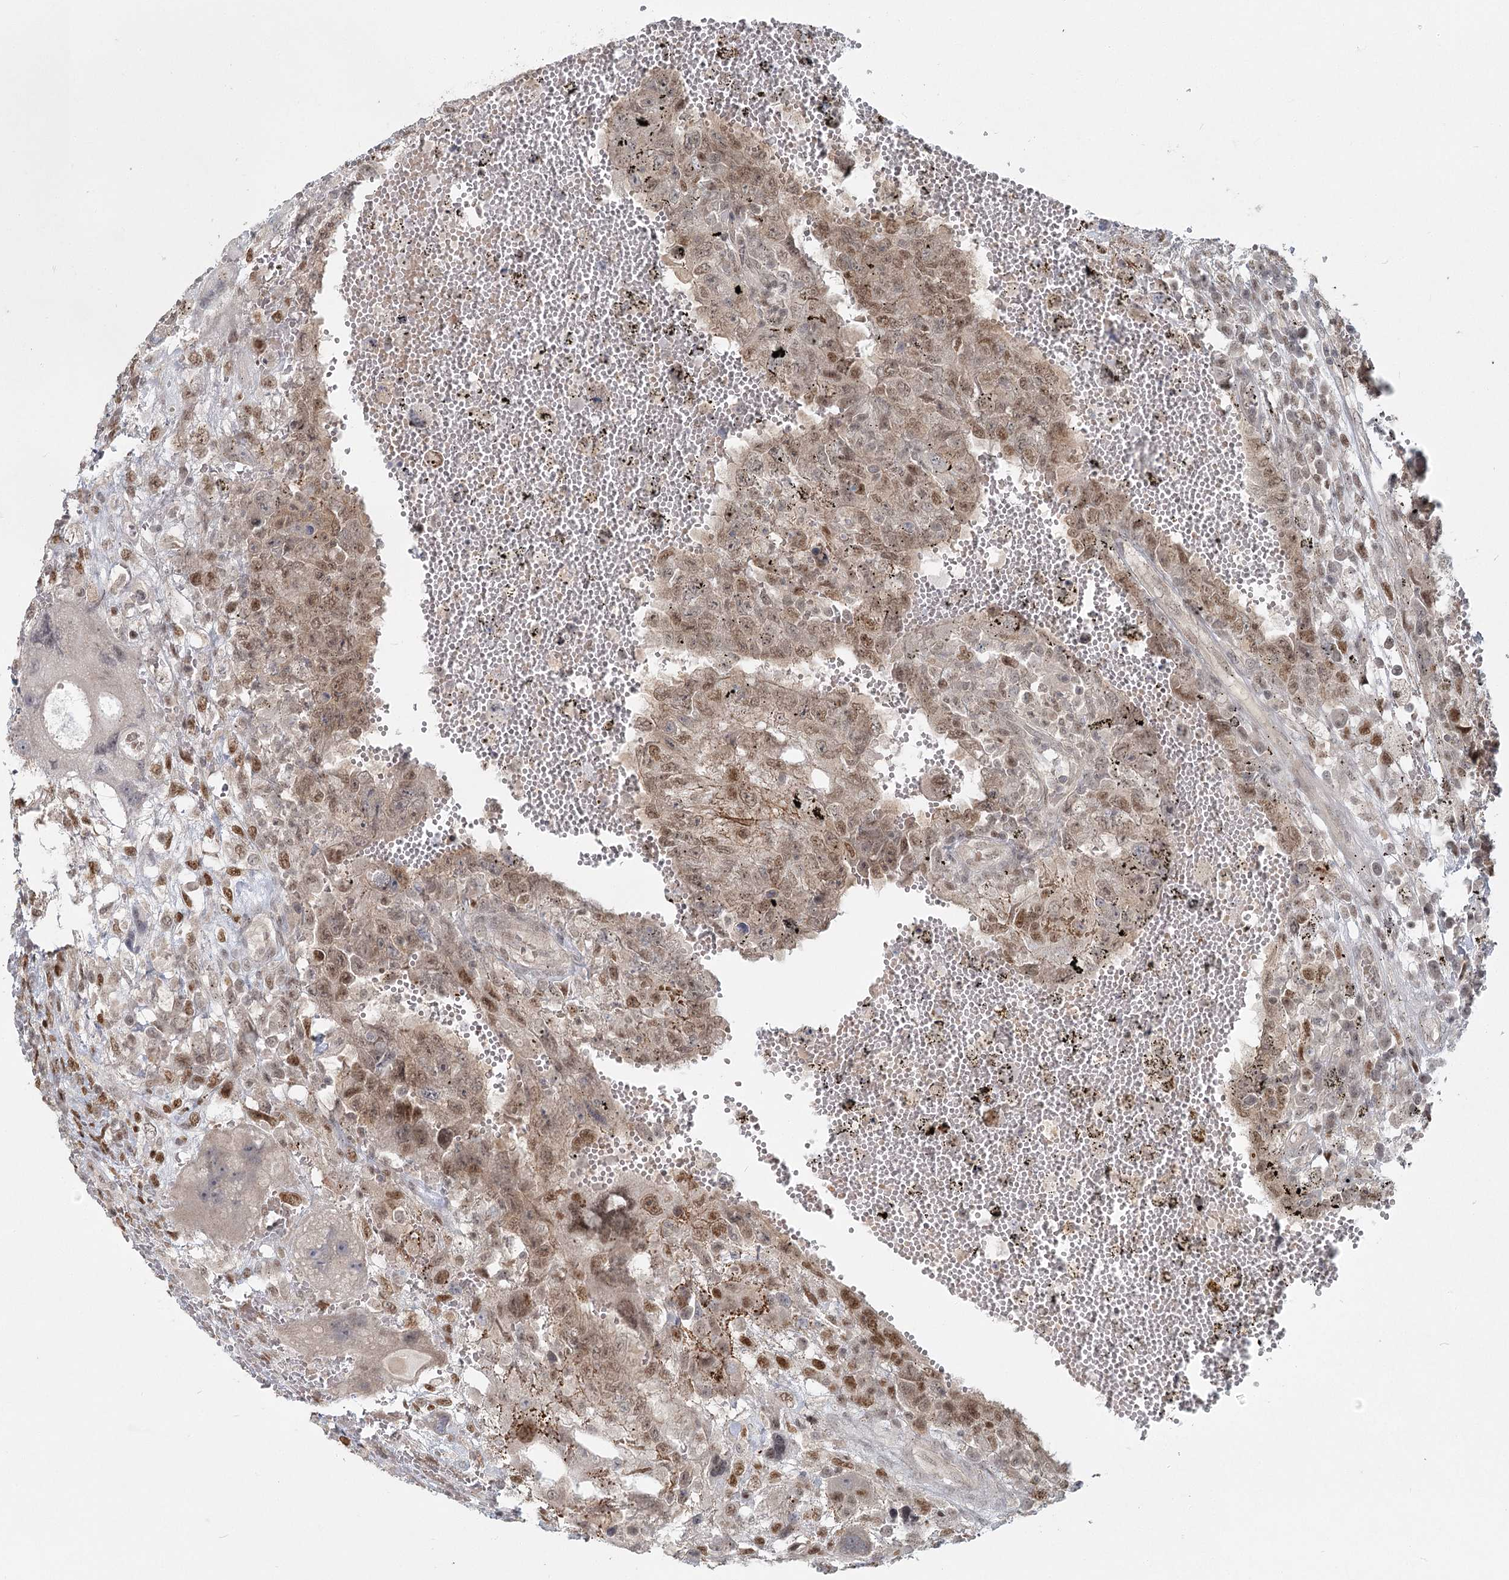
{"staining": {"intensity": "moderate", "quantity": "25%-75%", "location": "cytoplasmic/membranous,nuclear"}, "tissue": "testis cancer", "cell_type": "Tumor cells", "image_type": "cancer", "snomed": [{"axis": "morphology", "description": "Carcinoma, Embryonal, NOS"}, {"axis": "topography", "description": "Testis"}], "caption": "Testis cancer (embryonal carcinoma) stained with a brown dye reveals moderate cytoplasmic/membranous and nuclear positive staining in about 25%-75% of tumor cells.", "gene": "R3HCC1L", "patient": {"sex": "male", "age": 26}}